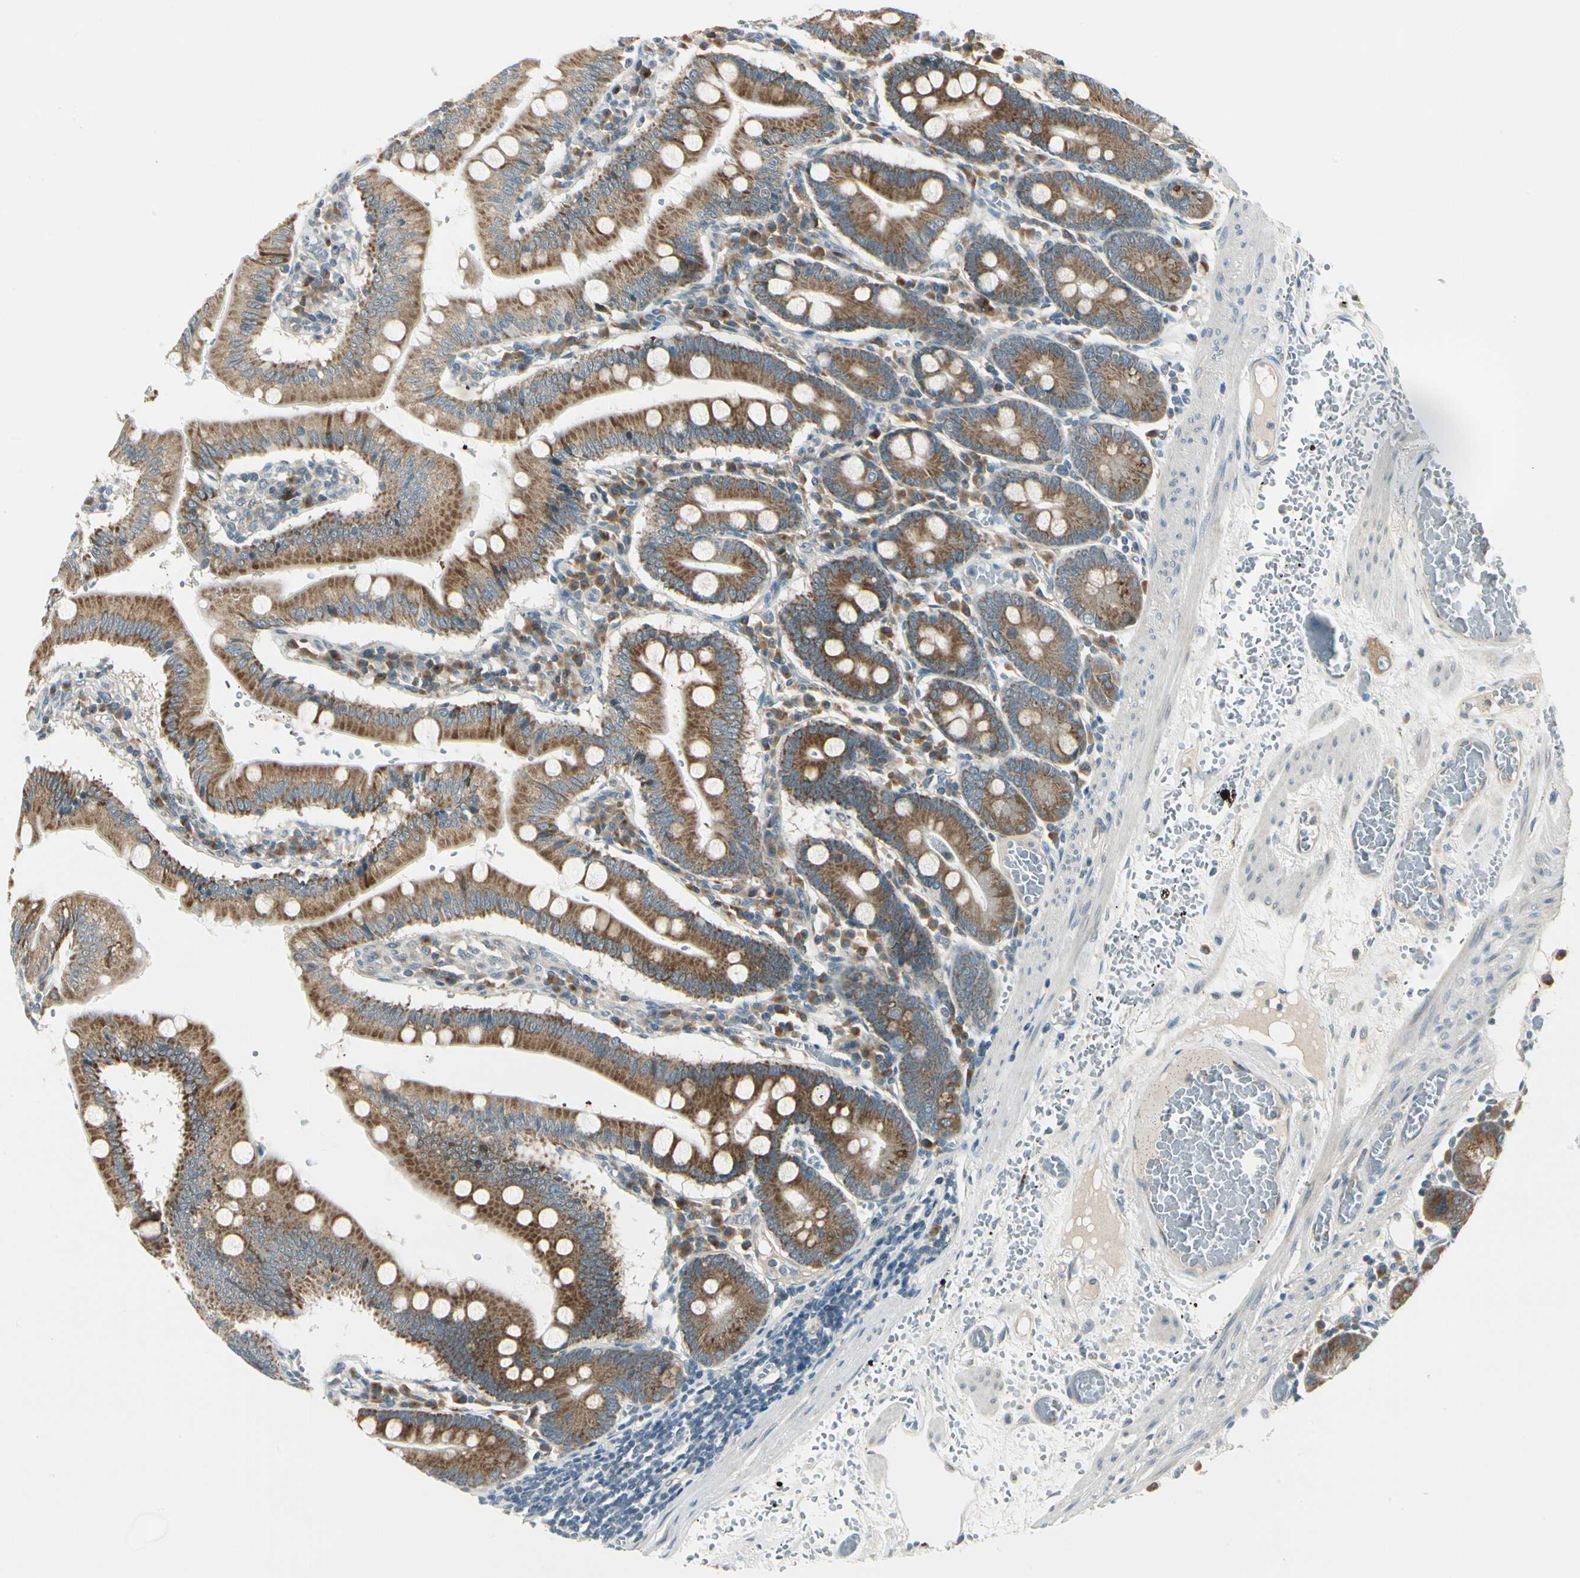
{"staining": {"intensity": "strong", "quantity": ">75%", "location": "cytoplasmic/membranous"}, "tissue": "small intestine", "cell_type": "Glandular cells", "image_type": "normal", "snomed": [{"axis": "morphology", "description": "Normal tissue, NOS"}, {"axis": "topography", "description": "Small intestine"}], "caption": "A brown stain labels strong cytoplasmic/membranous staining of a protein in glandular cells of unremarkable small intestine. (DAB (3,3'-diaminobenzidine) IHC, brown staining for protein, blue staining for nuclei).", "gene": "BNIP1", "patient": {"sex": "male", "age": 71}}